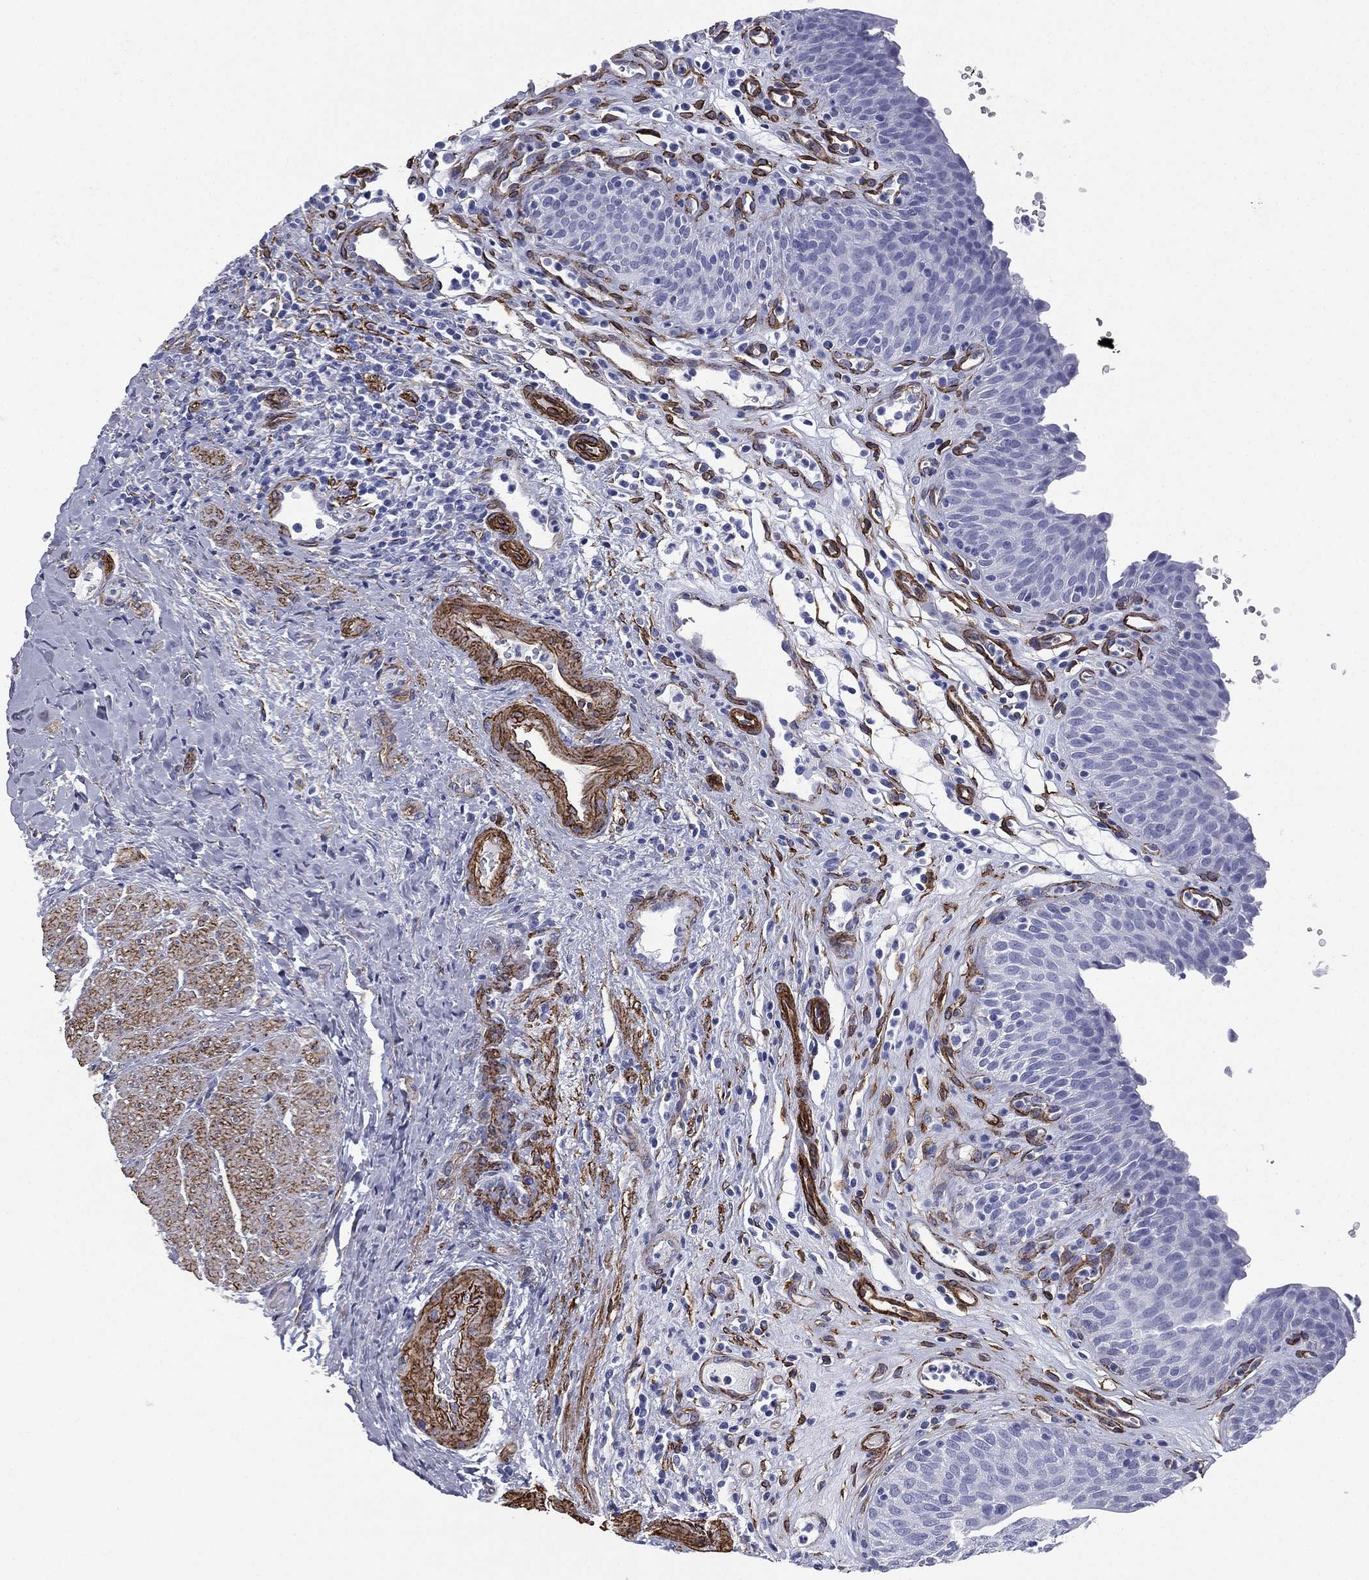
{"staining": {"intensity": "negative", "quantity": "none", "location": "none"}, "tissue": "urinary bladder", "cell_type": "Urothelial cells", "image_type": "normal", "snomed": [{"axis": "morphology", "description": "Normal tissue, NOS"}, {"axis": "topography", "description": "Urinary bladder"}], "caption": "IHC of unremarkable human urinary bladder exhibits no positivity in urothelial cells.", "gene": "CAVIN3", "patient": {"sex": "male", "age": 66}}